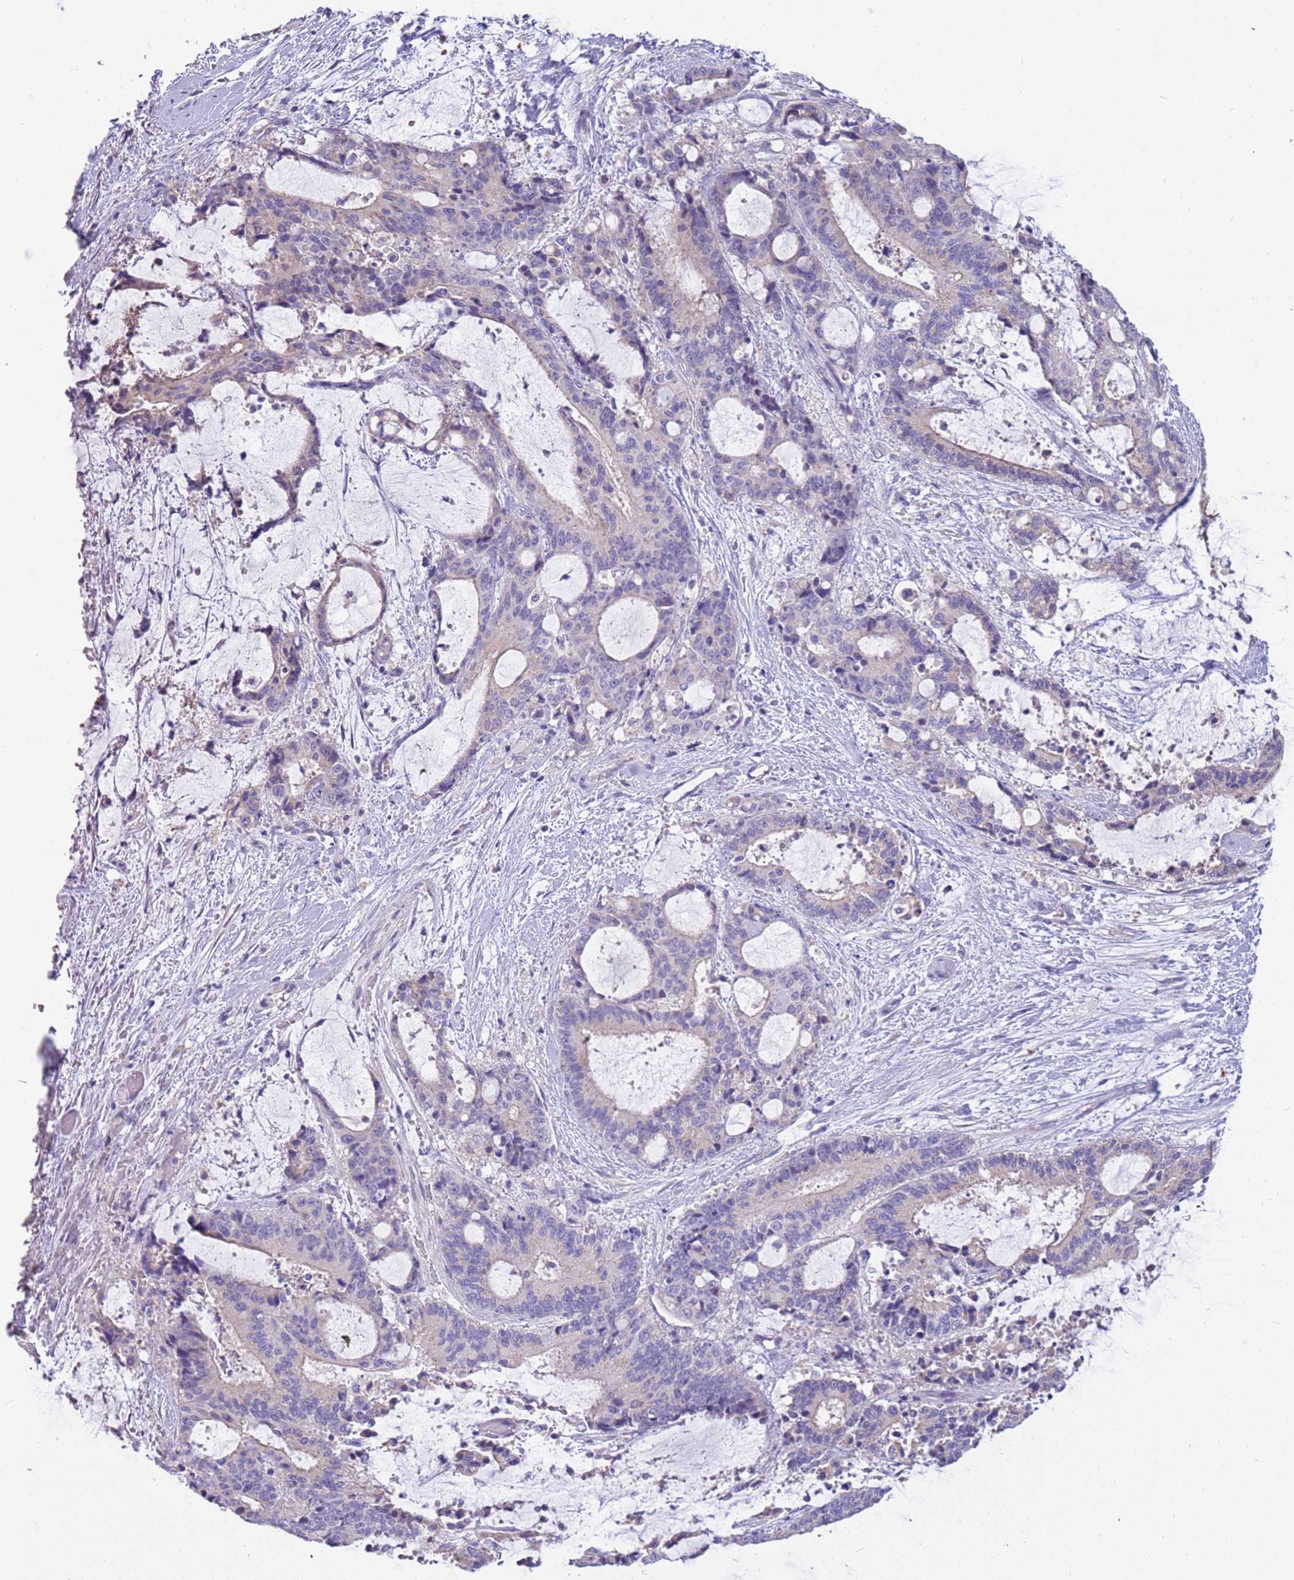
{"staining": {"intensity": "negative", "quantity": "none", "location": "none"}, "tissue": "liver cancer", "cell_type": "Tumor cells", "image_type": "cancer", "snomed": [{"axis": "morphology", "description": "Normal tissue, NOS"}, {"axis": "morphology", "description": "Cholangiocarcinoma"}, {"axis": "topography", "description": "Liver"}, {"axis": "topography", "description": "Peripheral nerve tissue"}], "caption": "High magnification brightfield microscopy of cholangiocarcinoma (liver) stained with DAB (3,3'-diaminobenzidine) (brown) and counterstained with hematoxylin (blue): tumor cells show no significant staining. Brightfield microscopy of immunohistochemistry stained with DAB (3,3'-diaminobenzidine) (brown) and hematoxylin (blue), captured at high magnification.", "gene": "RHCG", "patient": {"sex": "female", "age": 73}}